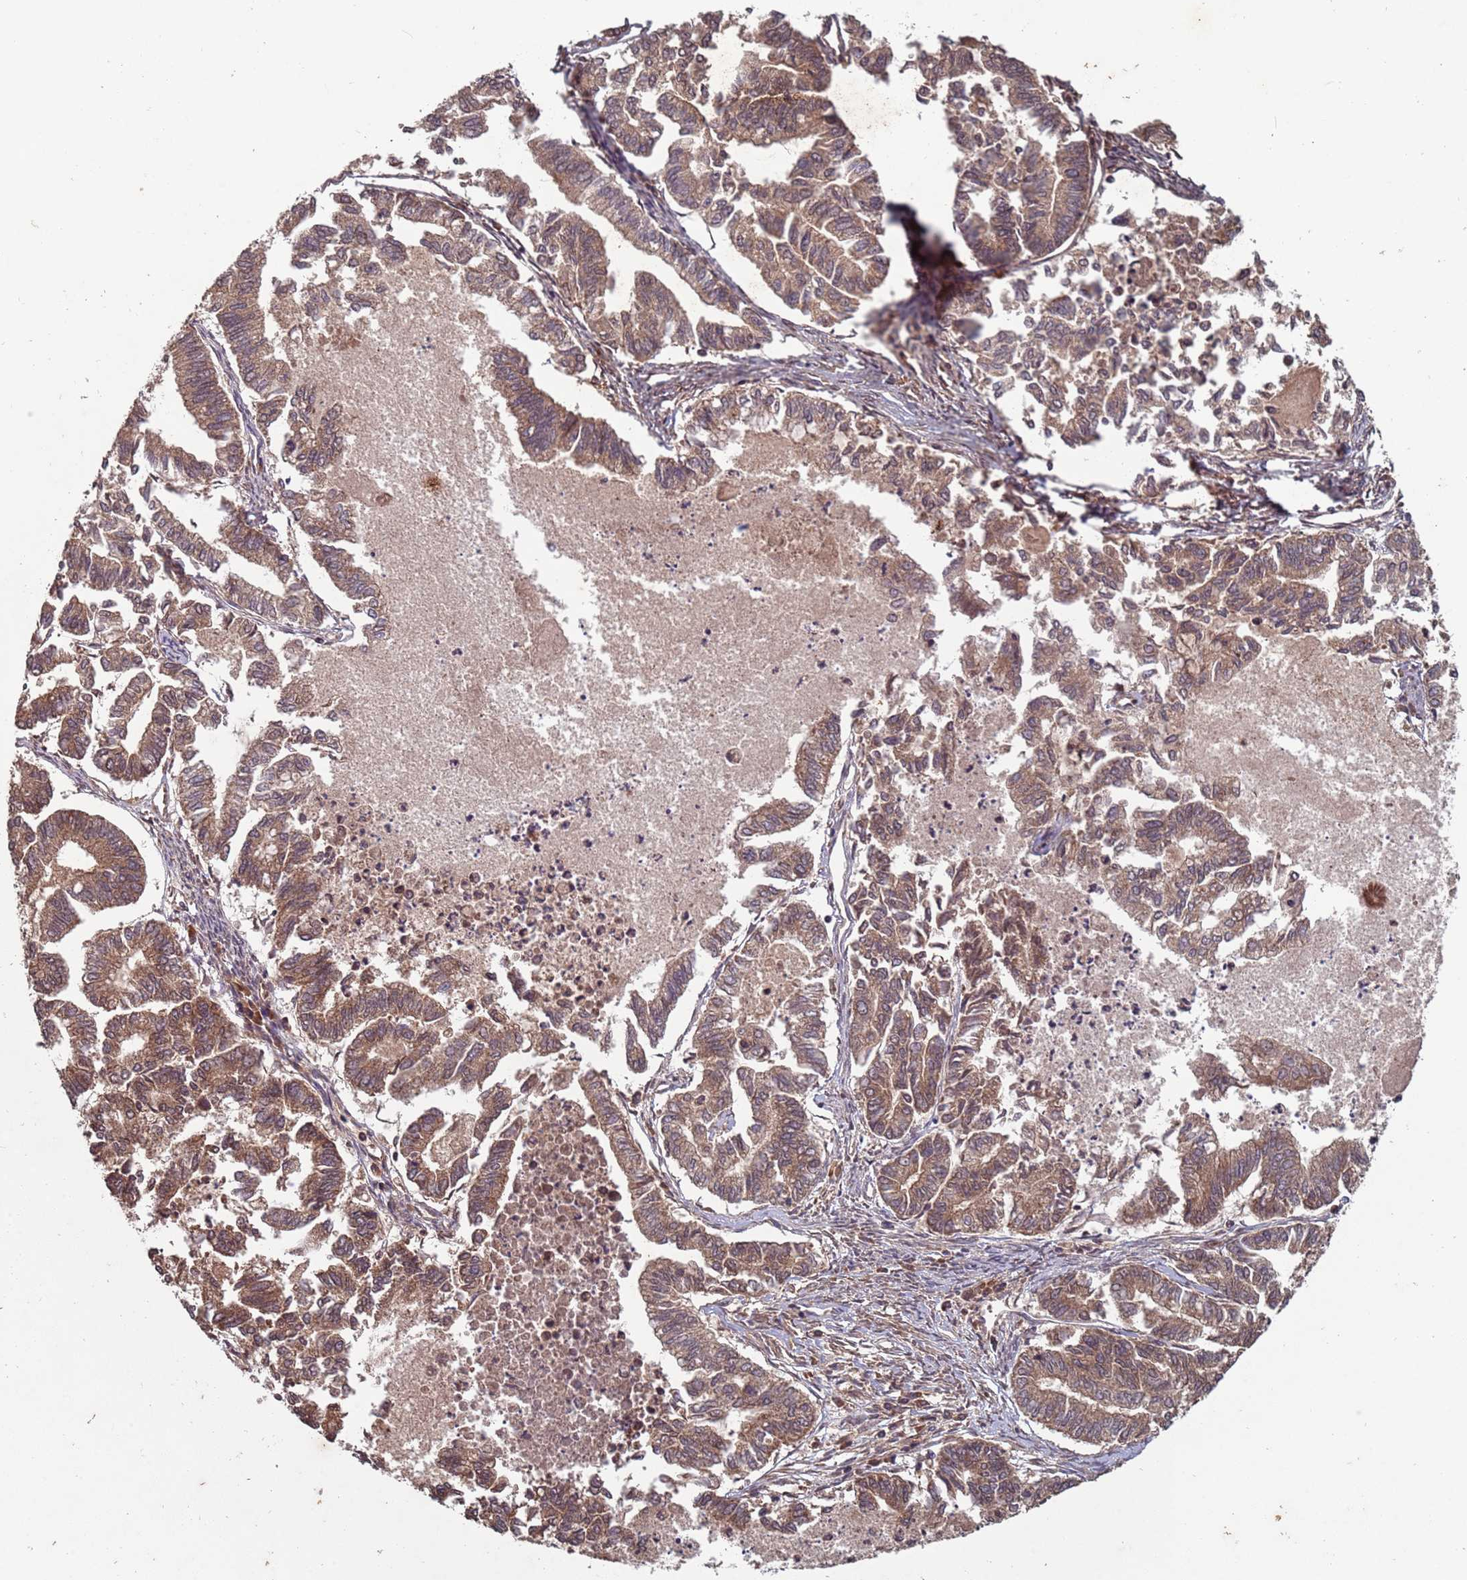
{"staining": {"intensity": "moderate", "quantity": ">75%", "location": "cytoplasmic/membranous"}, "tissue": "endometrial cancer", "cell_type": "Tumor cells", "image_type": "cancer", "snomed": [{"axis": "morphology", "description": "Adenocarcinoma, NOS"}, {"axis": "topography", "description": "Endometrium"}], "caption": "Protein staining of adenocarcinoma (endometrial) tissue displays moderate cytoplasmic/membranous staining in about >75% of tumor cells.", "gene": "ERI1", "patient": {"sex": "female", "age": 79}}